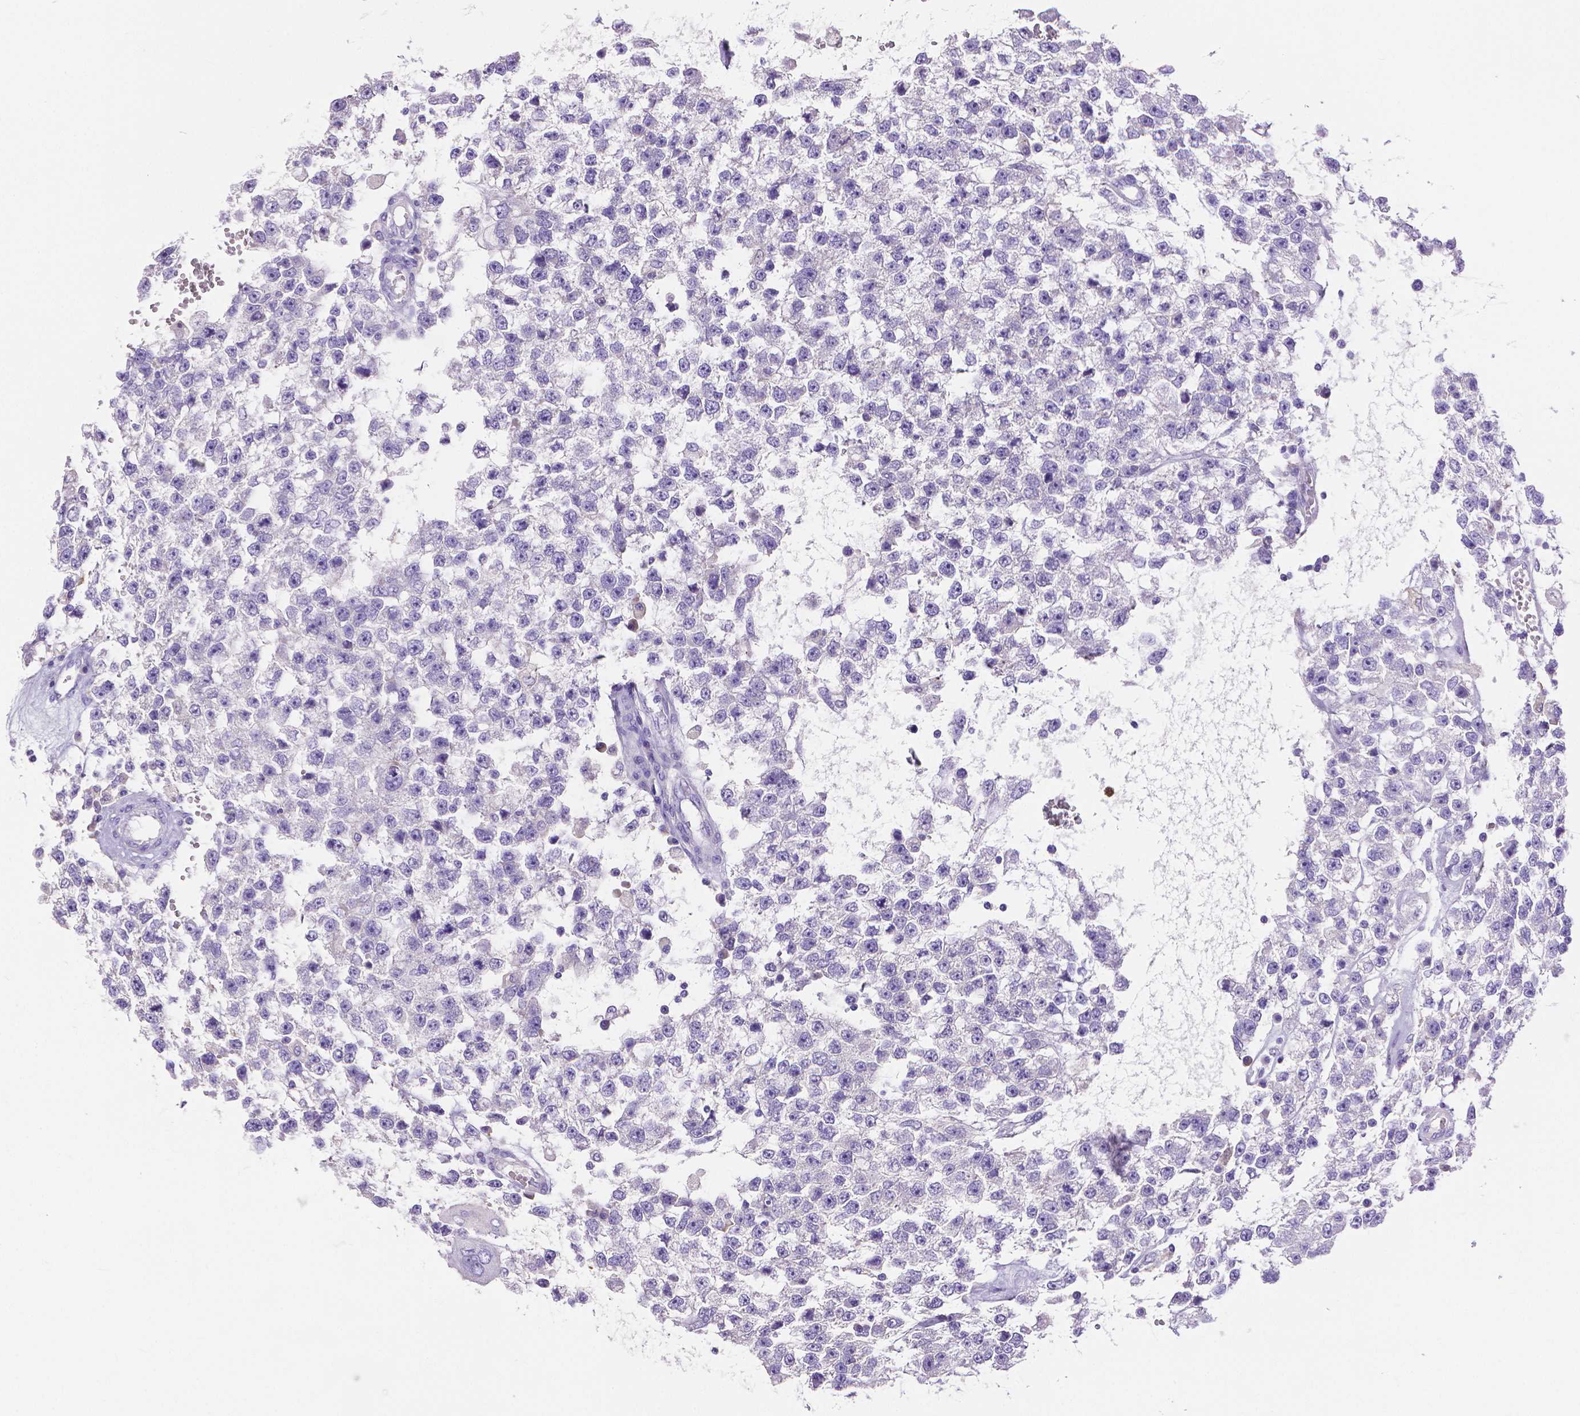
{"staining": {"intensity": "negative", "quantity": "none", "location": "none"}, "tissue": "testis cancer", "cell_type": "Tumor cells", "image_type": "cancer", "snomed": [{"axis": "morphology", "description": "Seminoma, NOS"}, {"axis": "topography", "description": "Testis"}], "caption": "Tumor cells are negative for protein expression in human testis cancer (seminoma).", "gene": "MMP9", "patient": {"sex": "male", "age": 34}}